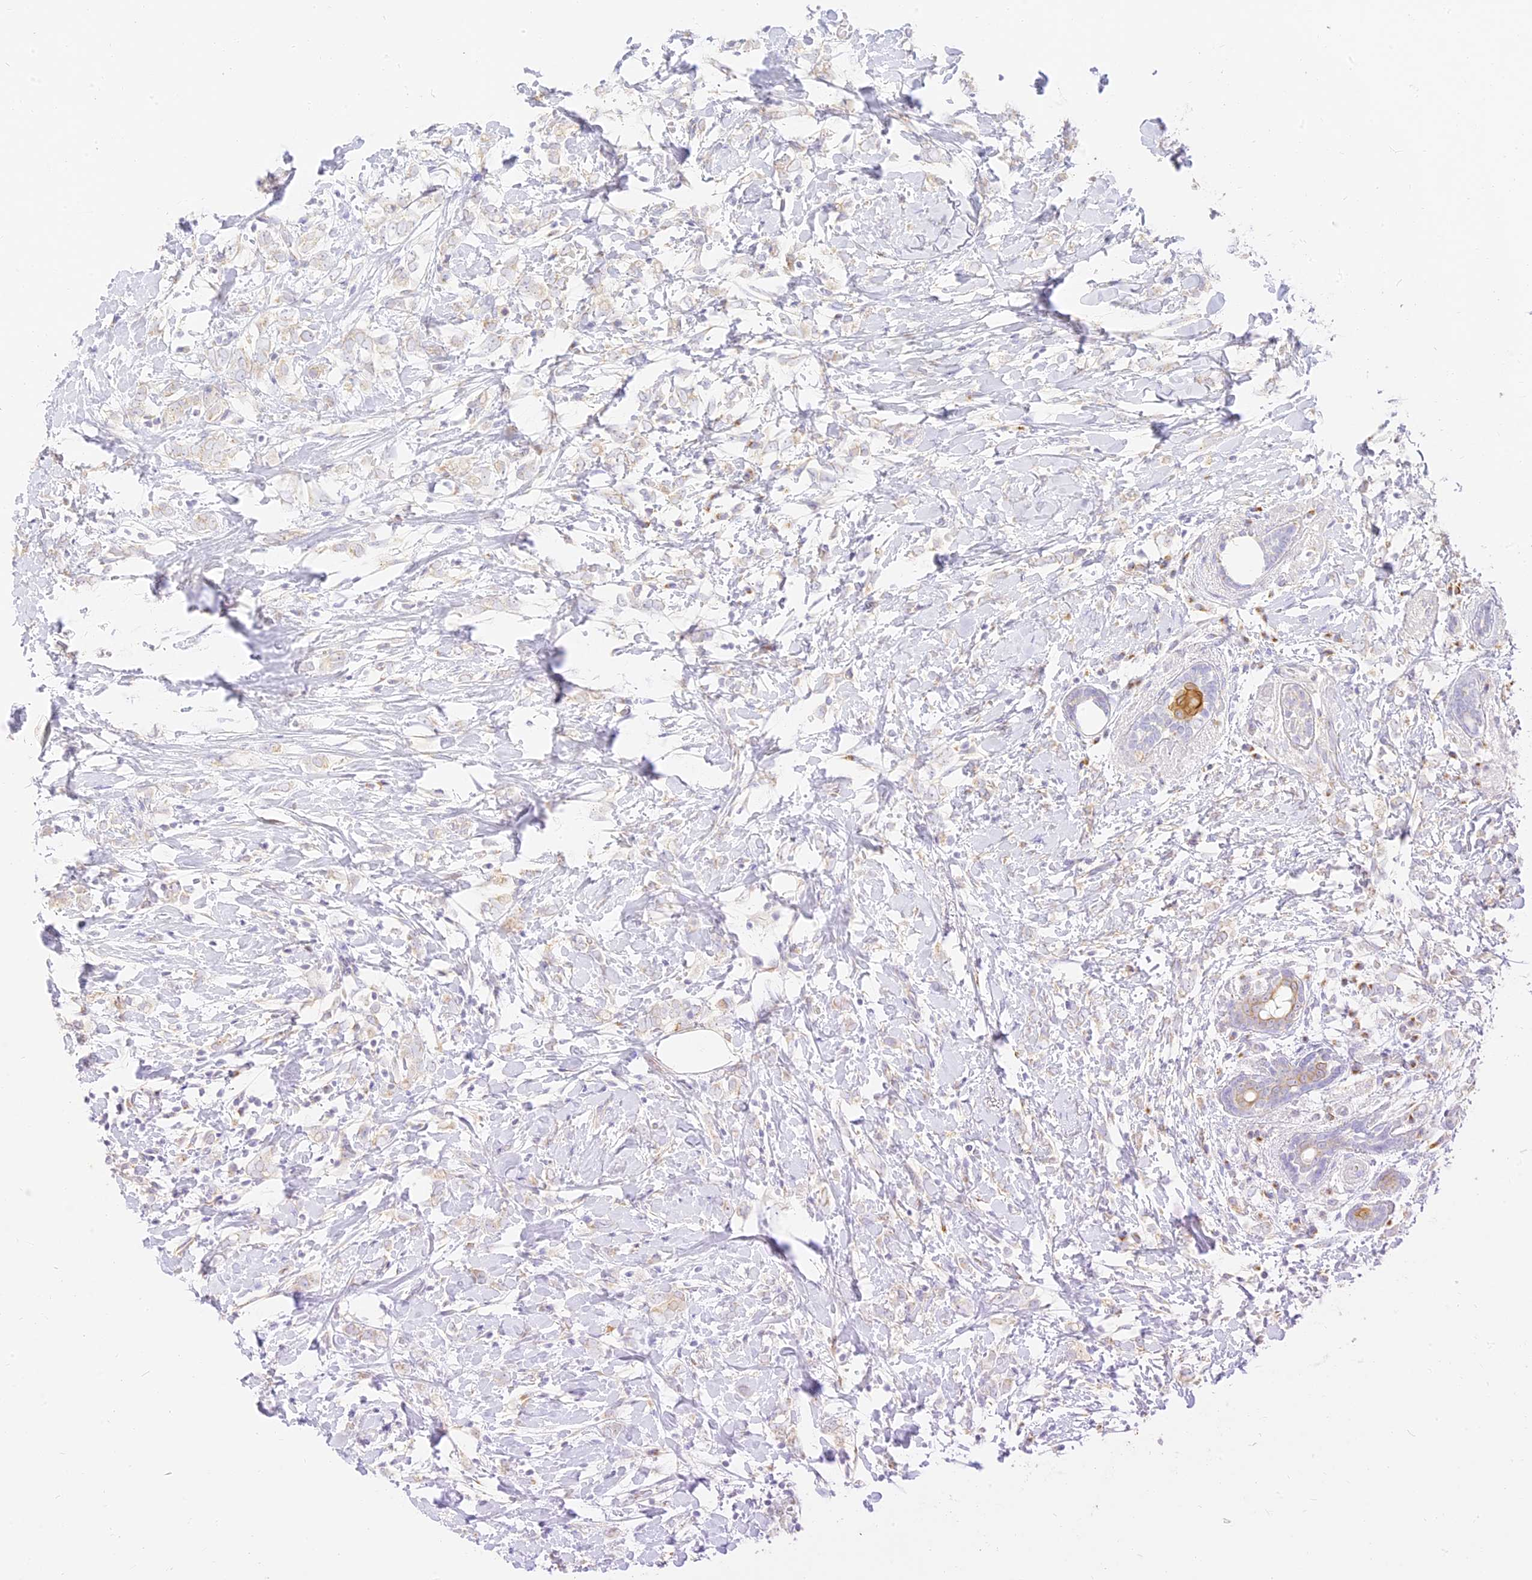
{"staining": {"intensity": "weak", "quantity": "<25%", "location": "cytoplasmic/membranous"}, "tissue": "breast cancer", "cell_type": "Tumor cells", "image_type": "cancer", "snomed": [{"axis": "morphology", "description": "Normal tissue, NOS"}, {"axis": "morphology", "description": "Lobular carcinoma"}, {"axis": "topography", "description": "Breast"}], "caption": "This image is of breast cancer stained with immunohistochemistry to label a protein in brown with the nuclei are counter-stained blue. There is no expression in tumor cells. Nuclei are stained in blue.", "gene": "SEC13", "patient": {"sex": "female", "age": 47}}